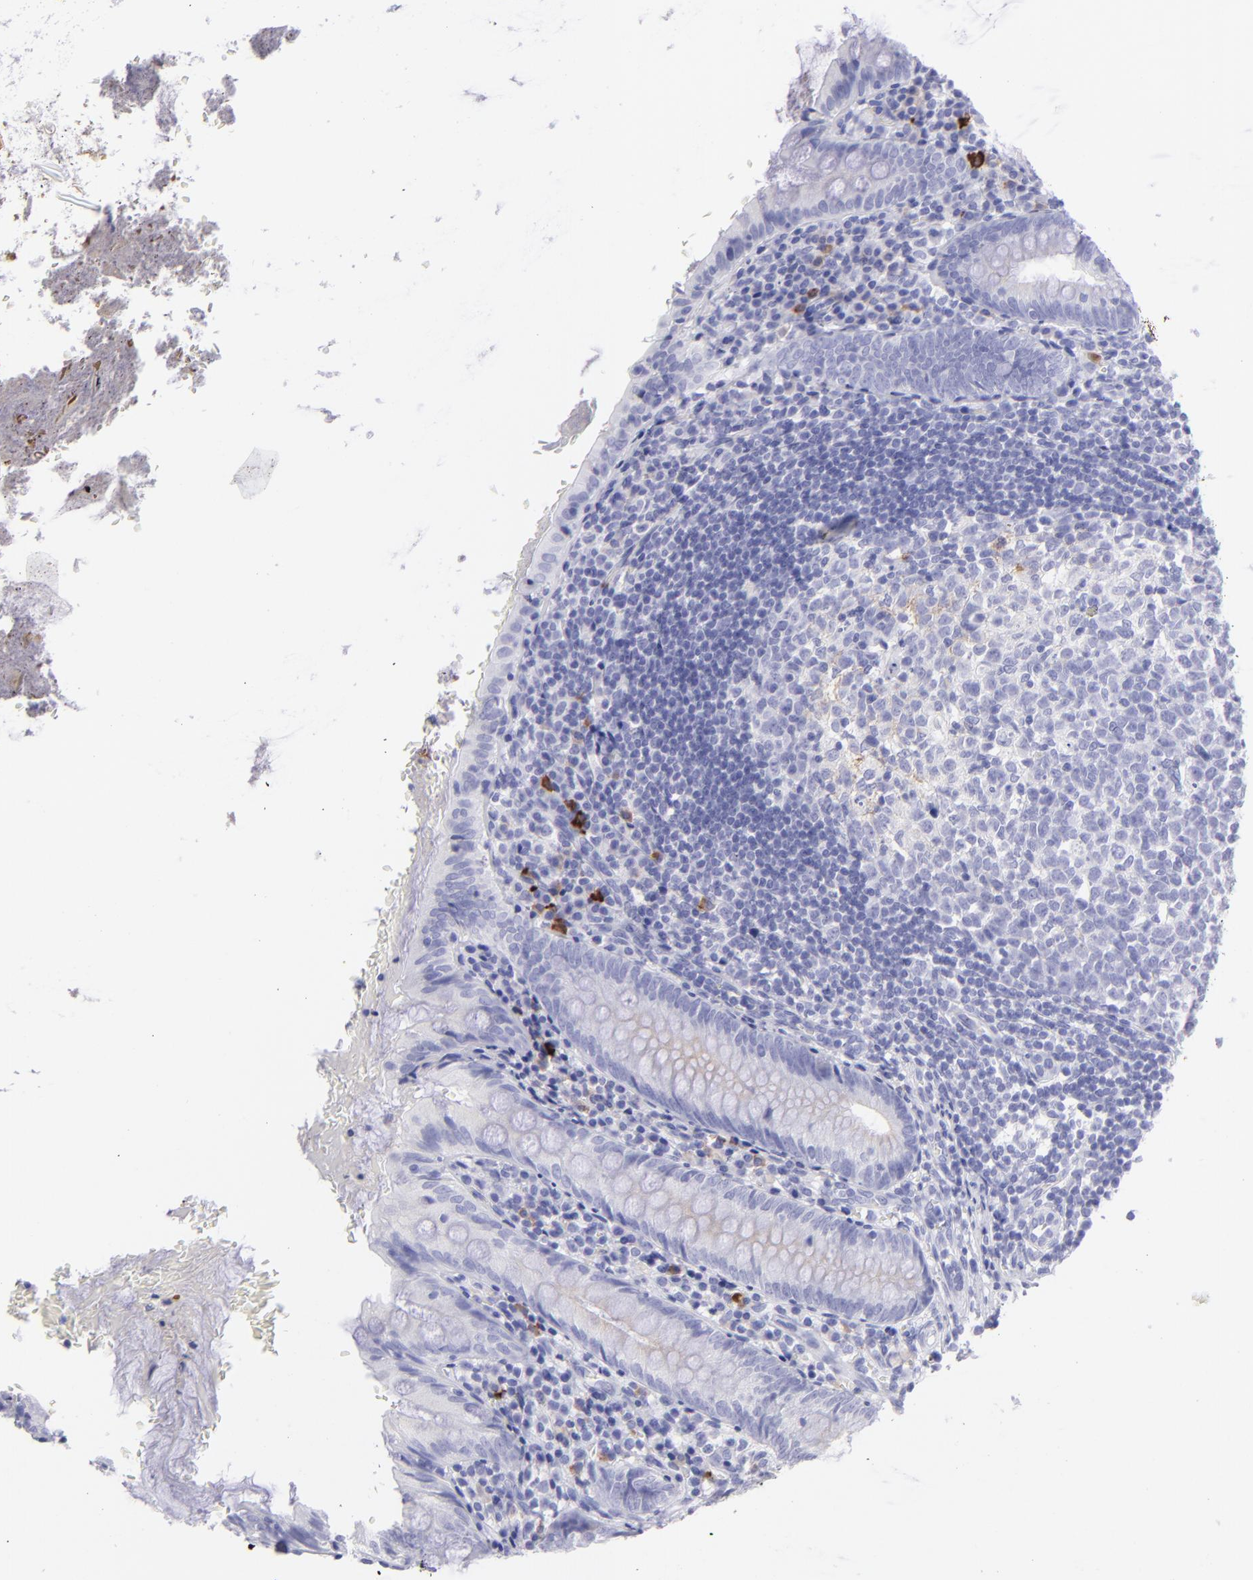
{"staining": {"intensity": "negative", "quantity": "none", "location": "none"}, "tissue": "appendix", "cell_type": "Glandular cells", "image_type": "normal", "snomed": [{"axis": "morphology", "description": "Normal tissue, NOS"}, {"axis": "topography", "description": "Appendix"}], "caption": "An IHC histopathology image of normal appendix is shown. There is no staining in glandular cells of appendix.", "gene": "SLC1A2", "patient": {"sex": "female", "age": 10}}